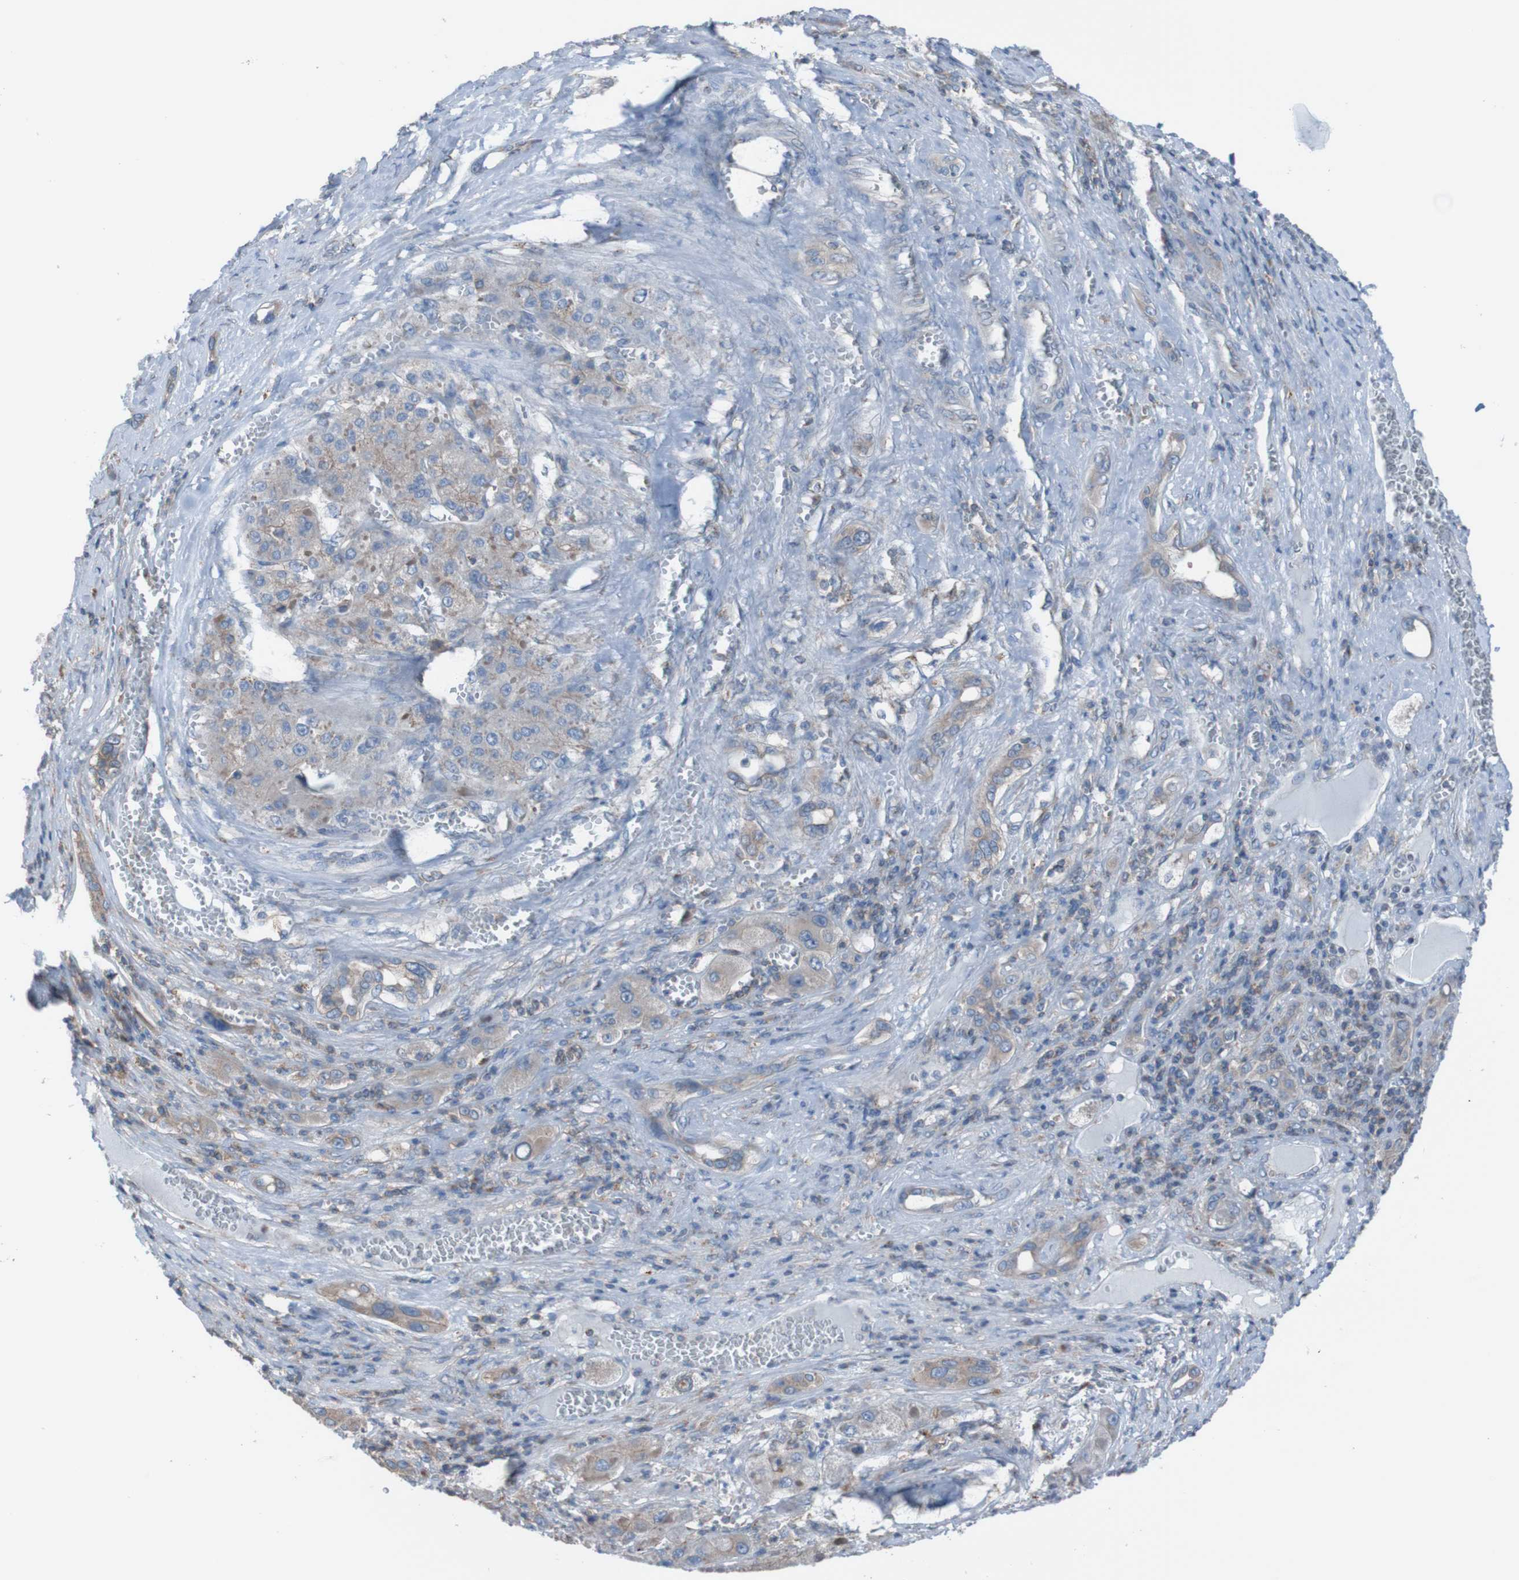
{"staining": {"intensity": "weak", "quantity": "<25%", "location": "cytoplasmic/membranous"}, "tissue": "liver cancer", "cell_type": "Tumor cells", "image_type": "cancer", "snomed": [{"axis": "morphology", "description": "Carcinoma, Hepatocellular, NOS"}, {"axis": "topography", "description": "Liver"}], "caption": "An IHC micrograph of liver cancer (hepatocellular carcinoma) is shown. There is no staining in tumor cells of liver cancer (hepatocellular carcinoma).", "gene": "MINAR1", "patient": {"sex": "female", "age": 73}}